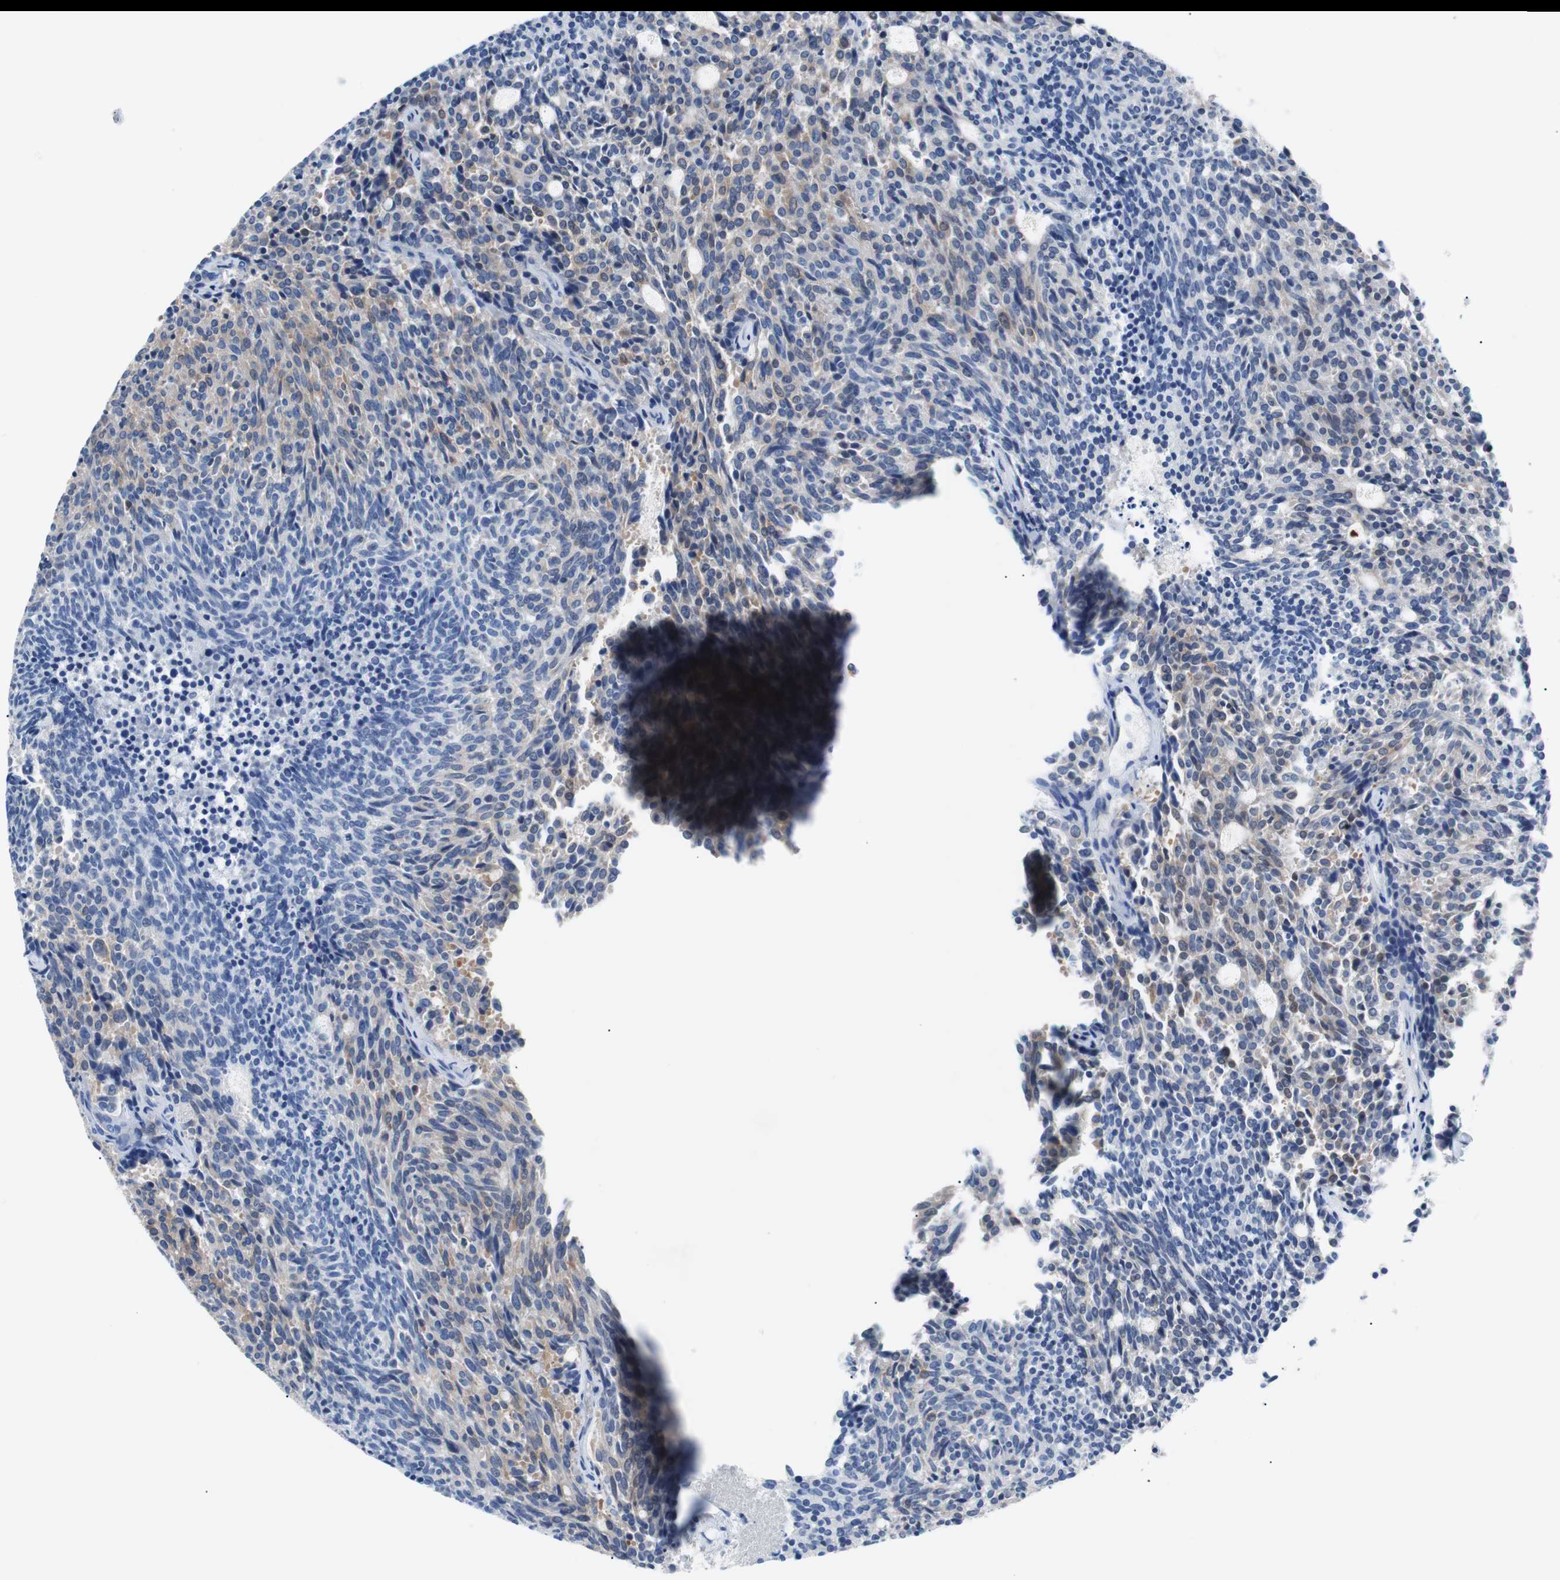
{"staining": {"intensity": "weak", "quantity": "25%-75%", "location": "cytoplasmic/membranous"}, "tissue": "carcinoid", "cell_type": "Tumor cells", "image_type": "cancer", "snomed": [{"axis": "morphology", "description": "Carcinoid, malignant, NOS"}, {"axis": "topography", "description": "Pancreas"}], "caption": "Protein expression analysis of carcinoid exhibits weak cytoplasmic/membranous expression in about 25%-75% of tumor cells.", "gene": "EEF2K", "patient": {"sex": "female", "age": 54}}